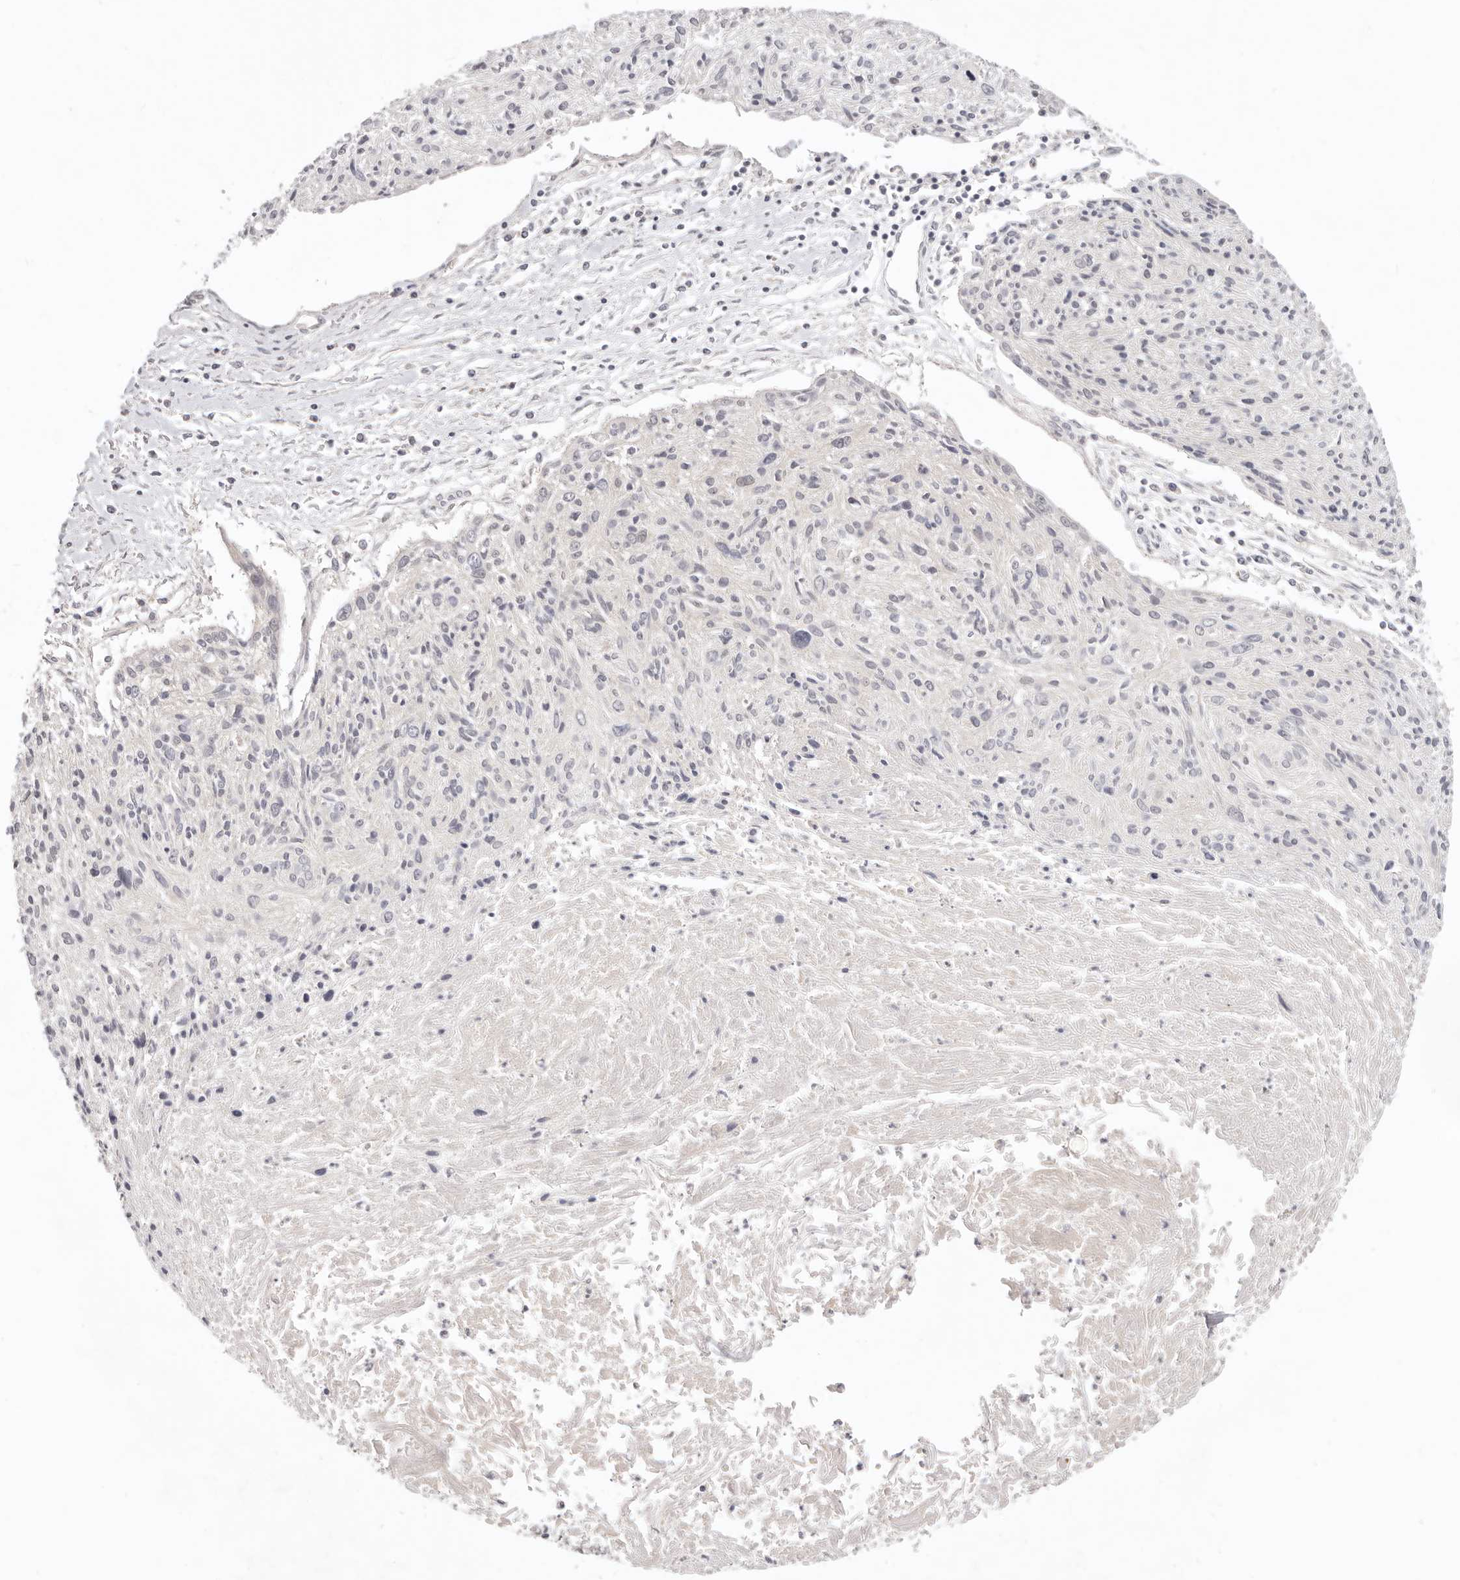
{"staining": {"intensity": "negative", "quantity": "none", "location": "none"}, "tissue": "cervical cancer", "cell_type": "Tumor cells", "image_type": "cancer", "snomed": [{"axis": "morphology", "description": "Squamous cell carcinoma, NOS"}, {"axis": "topography", "description": "Cervix"}], "caption": "This is an immunohistochemistry histopathology image of cervical squamous cell carcinoma. There is no staining in tumor cells.", "gene": "GGPS1", "patient": {"sex": "female", "age": 51}}